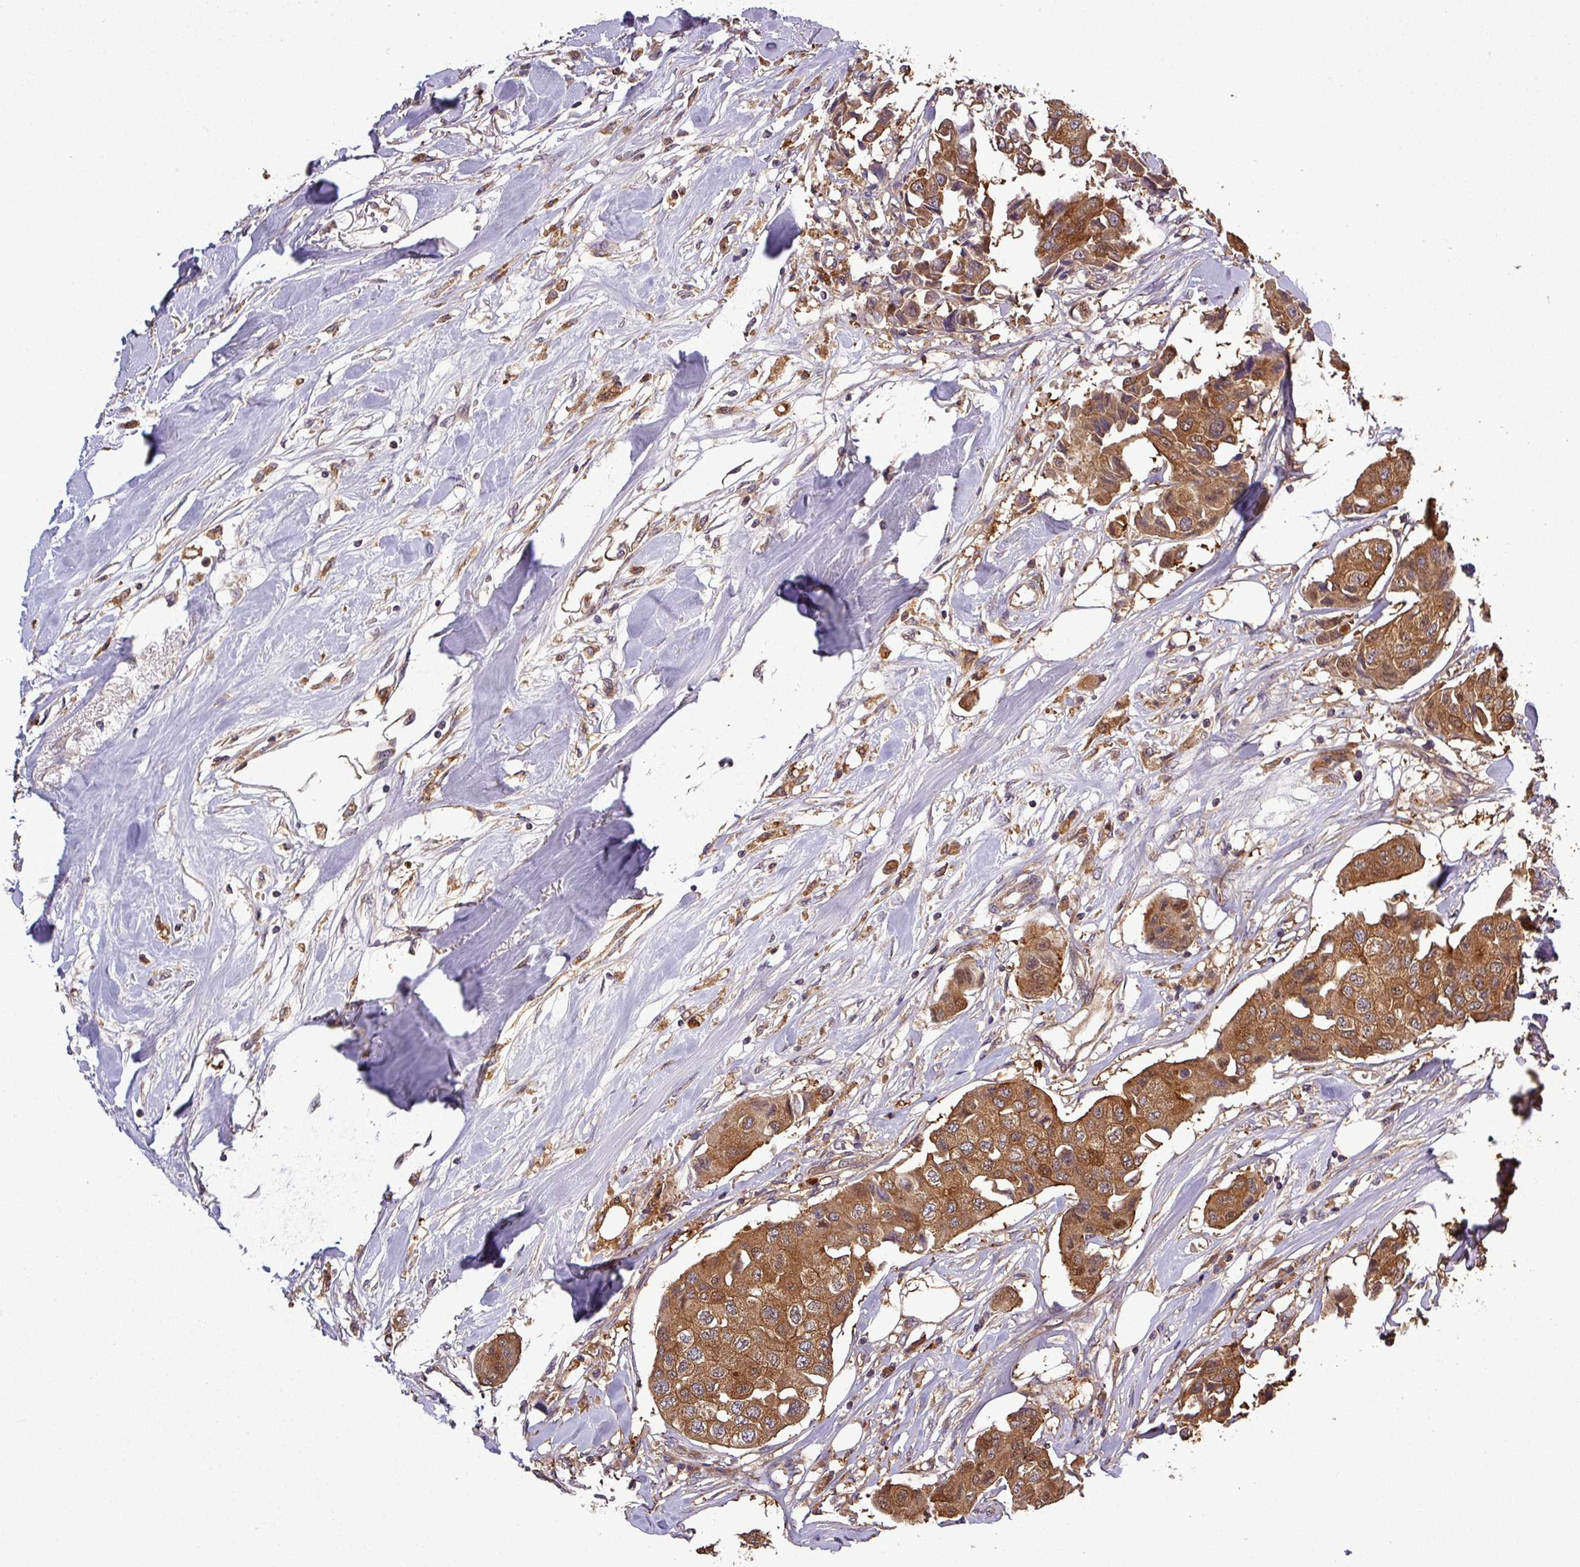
{"staining": {"intensity": "moderate", "quantity": ">75%", "location": "cytoplasmic/membranous"}, "tissue": "breast cancer", "cell_type": "Tumor cells", "image_type": "cancer", "snomed": [{"axis": "morphology", "description": "Duct carcinoma"}, {"axis": "topography", "description": "Breast"}], "caption": "Immunohistochemical staining of breast cancer (intraductal carcinoma) reveals moderate cytoplasmic/membranous protein expression in about >75% of tumor cells.", "gene": "SIRPB2", "patient": {"sex": "female", "age": 80}}